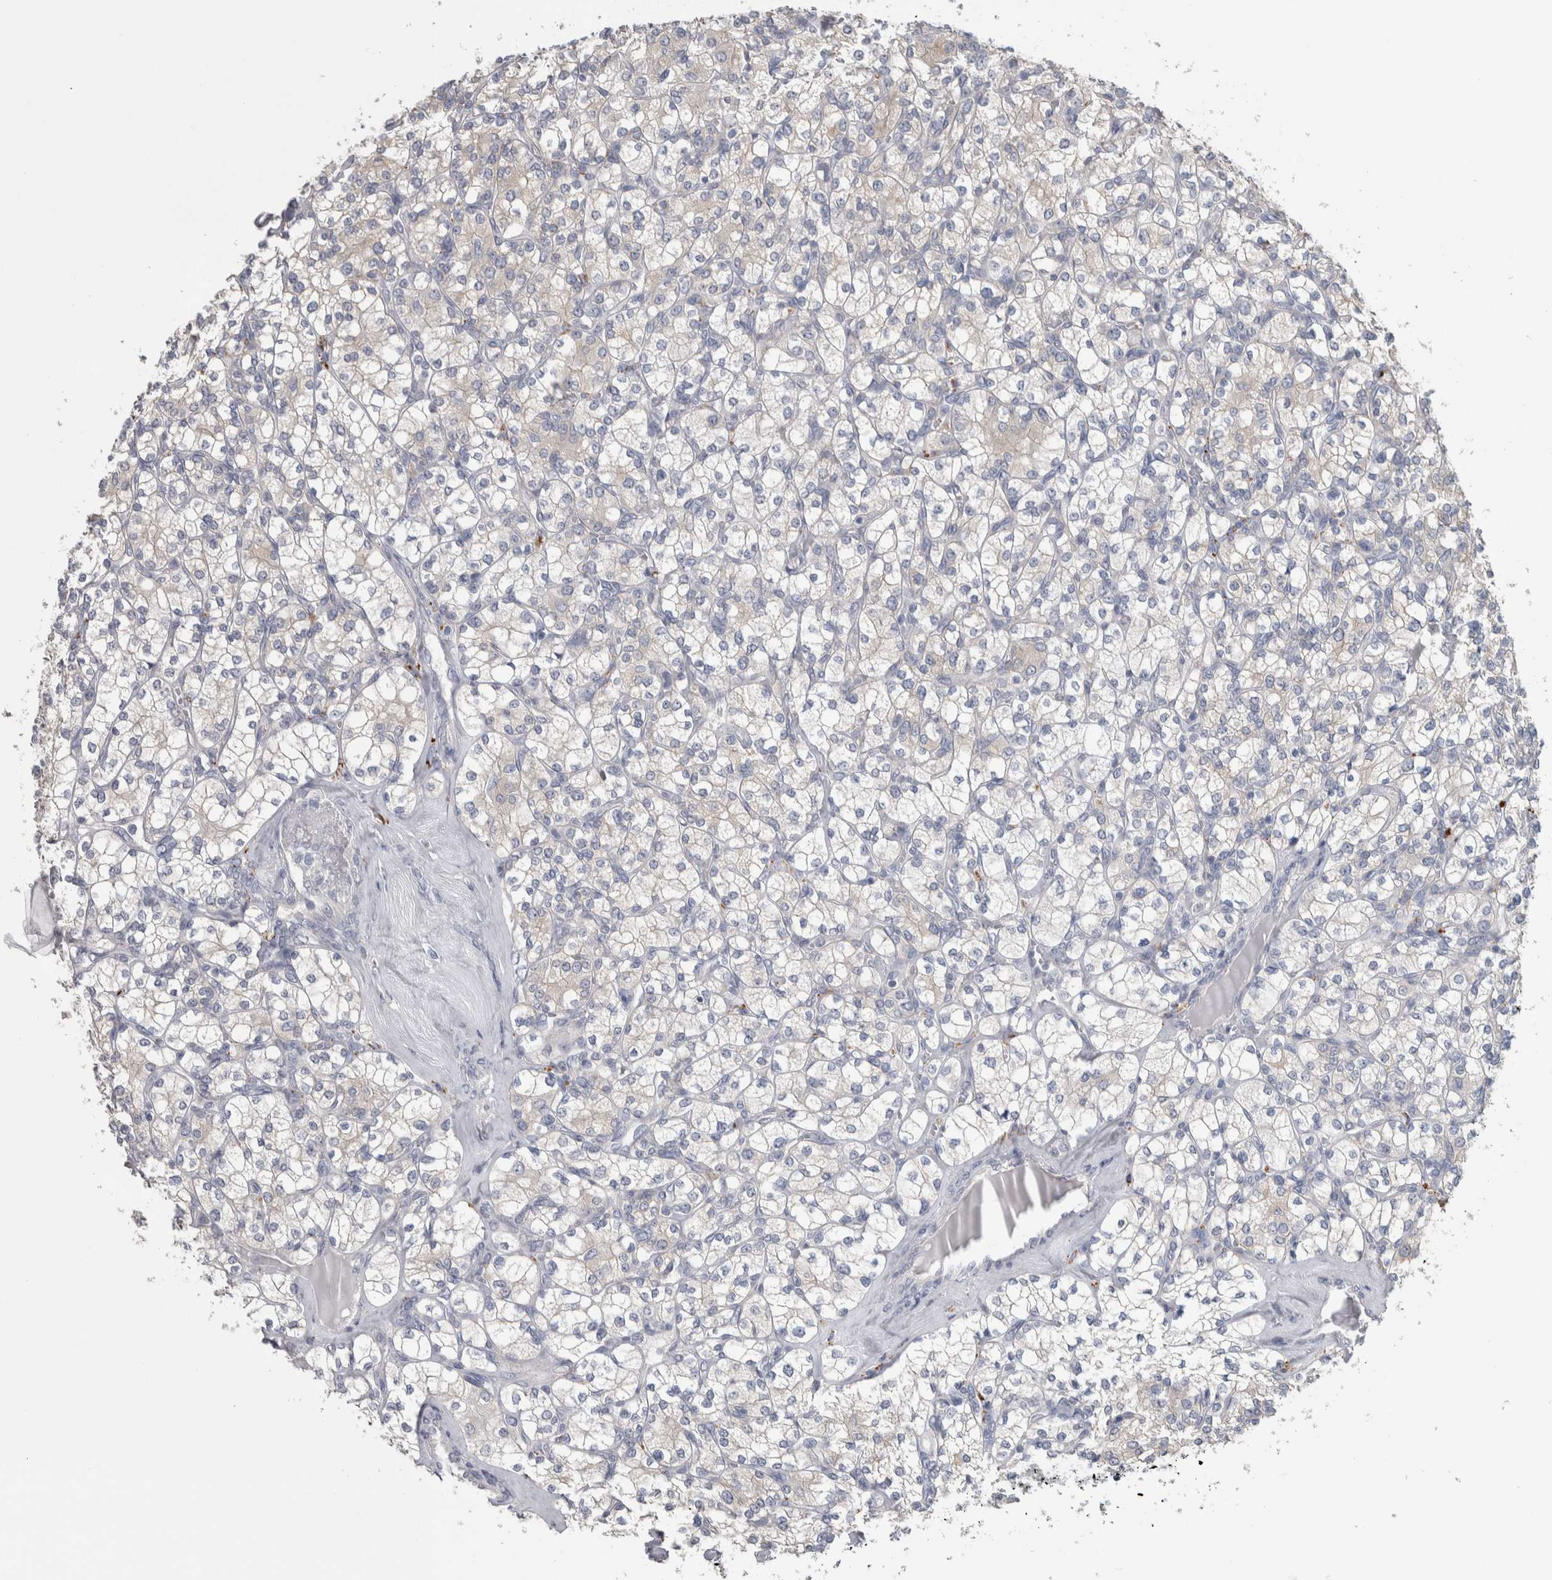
{"staining": {"intensity": "negative", "quantity": "none", "location": "none"}, "tissue": "renal cancer", "cell_type": "Tumor cells", "image_type": "cancer", "snomed": [{"axis": "morphology", "description": "Adenocarcinoma, NOS"}, {"axis": "topography", "description": "Kidney"}], "caption": "DAB immunohistochemical staining of human renal cancer demonstrates no significant positivity in tumor cells.", "gene": "GPHN", "patient": {"sex": "male", "age": 77}}